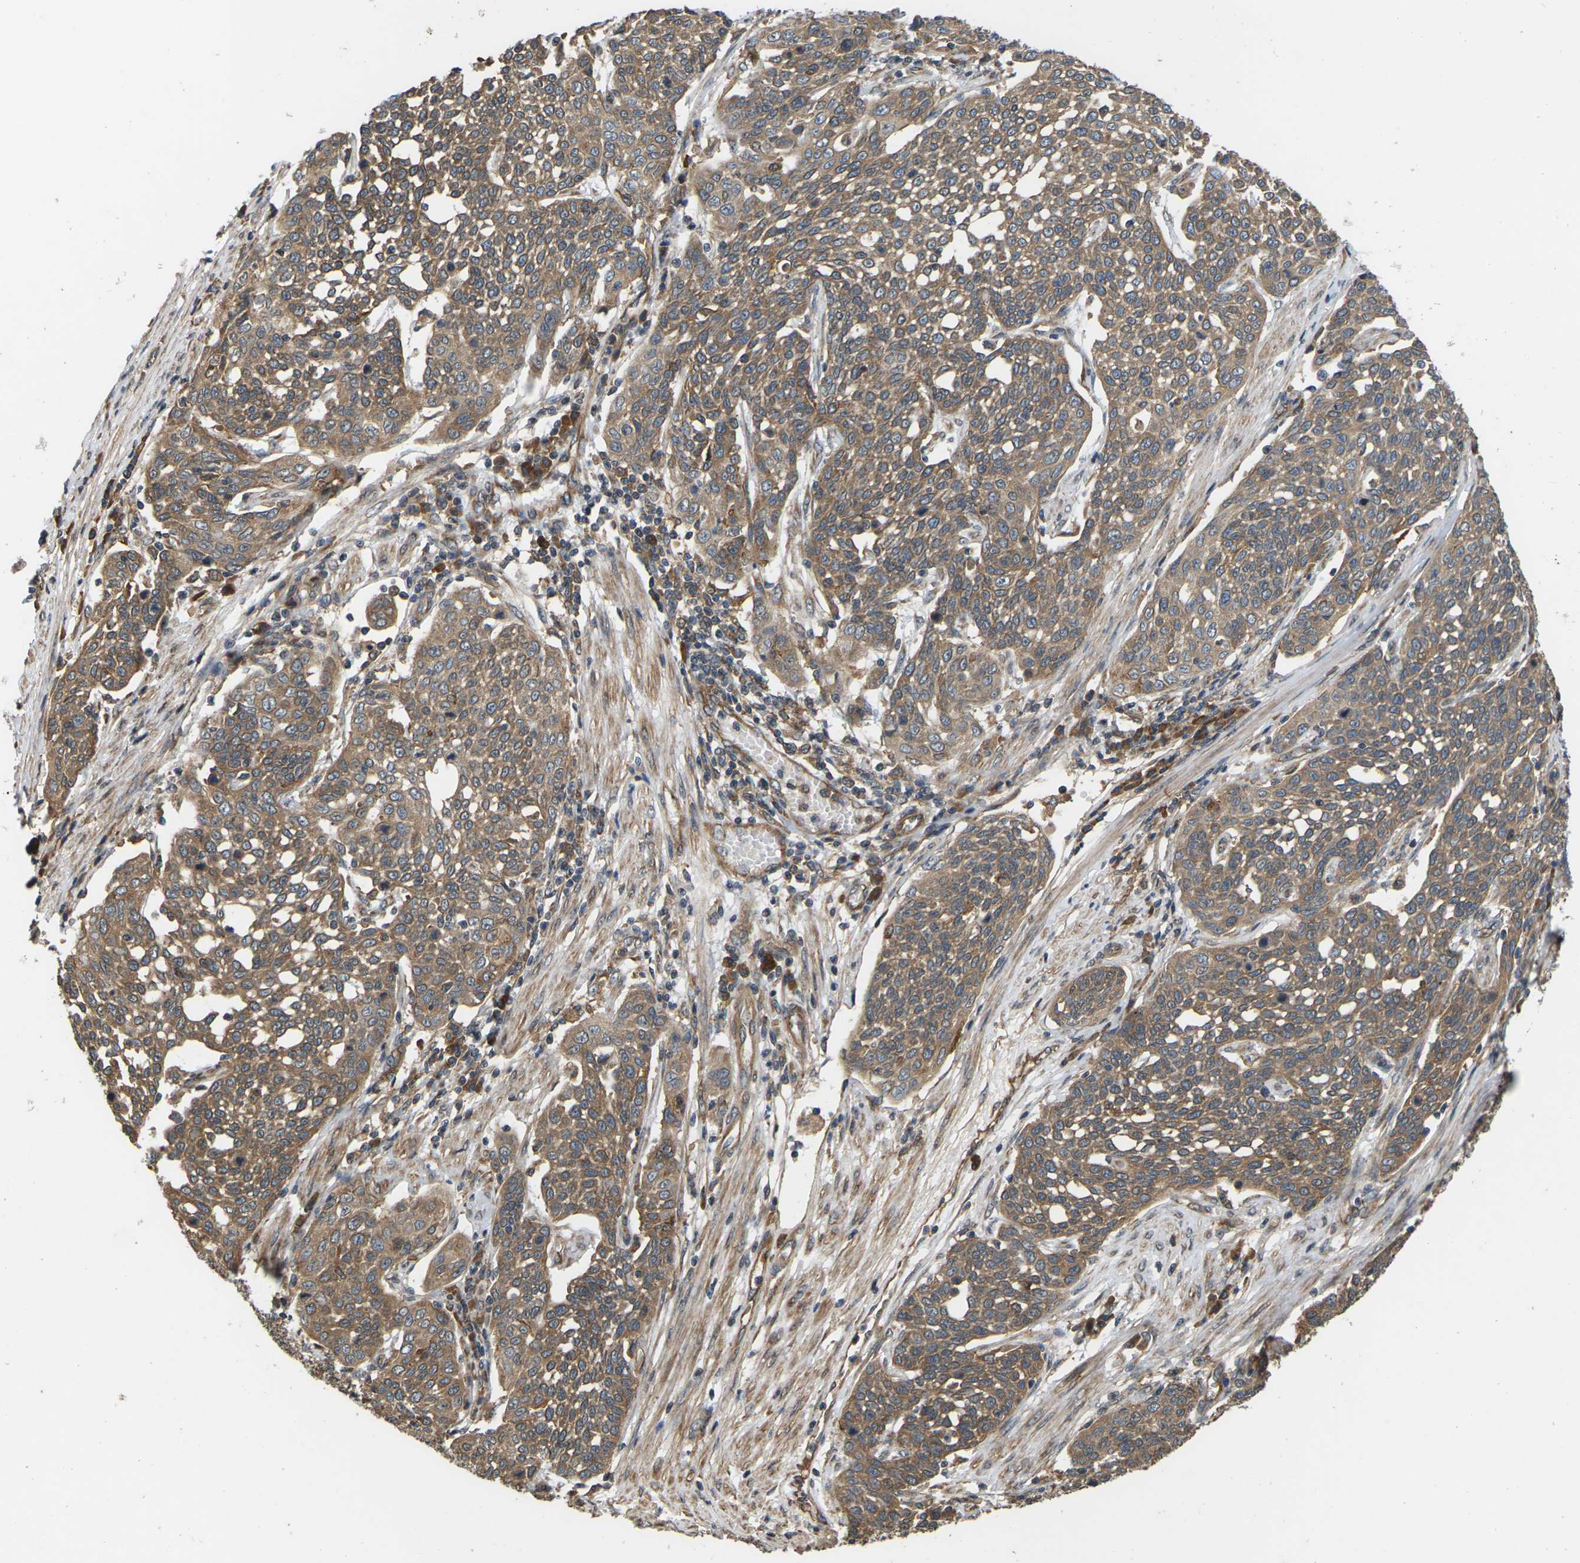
{"staining": {"intensity": "moderate", "quantity": ">75%", "location": "cytoplasmic/membranous"}, "tissue": "cervical cancer", "cell_type": "Tumor cells", "image_type": "cancer", "snomed": [{"axis": "morphology", "description": "Squamous cell carcinoma, NOS"}, {"axis": "topography", "description": "Cervix"}], "caption": "IHC (DAB (3,3'-diaminobenzidine)) staining of human squamous cell carcinoma (cervical) reveals moderate cytoplasmic/membranous protein expression in approximately >75% of tumor cells. The staining is performed using DAB brown chromogen to label protein expression. The nuclei are counter-stained blue using hematoxylin.", "gene": "NRAS", "patient": {"sex": "female", "age": 34}}